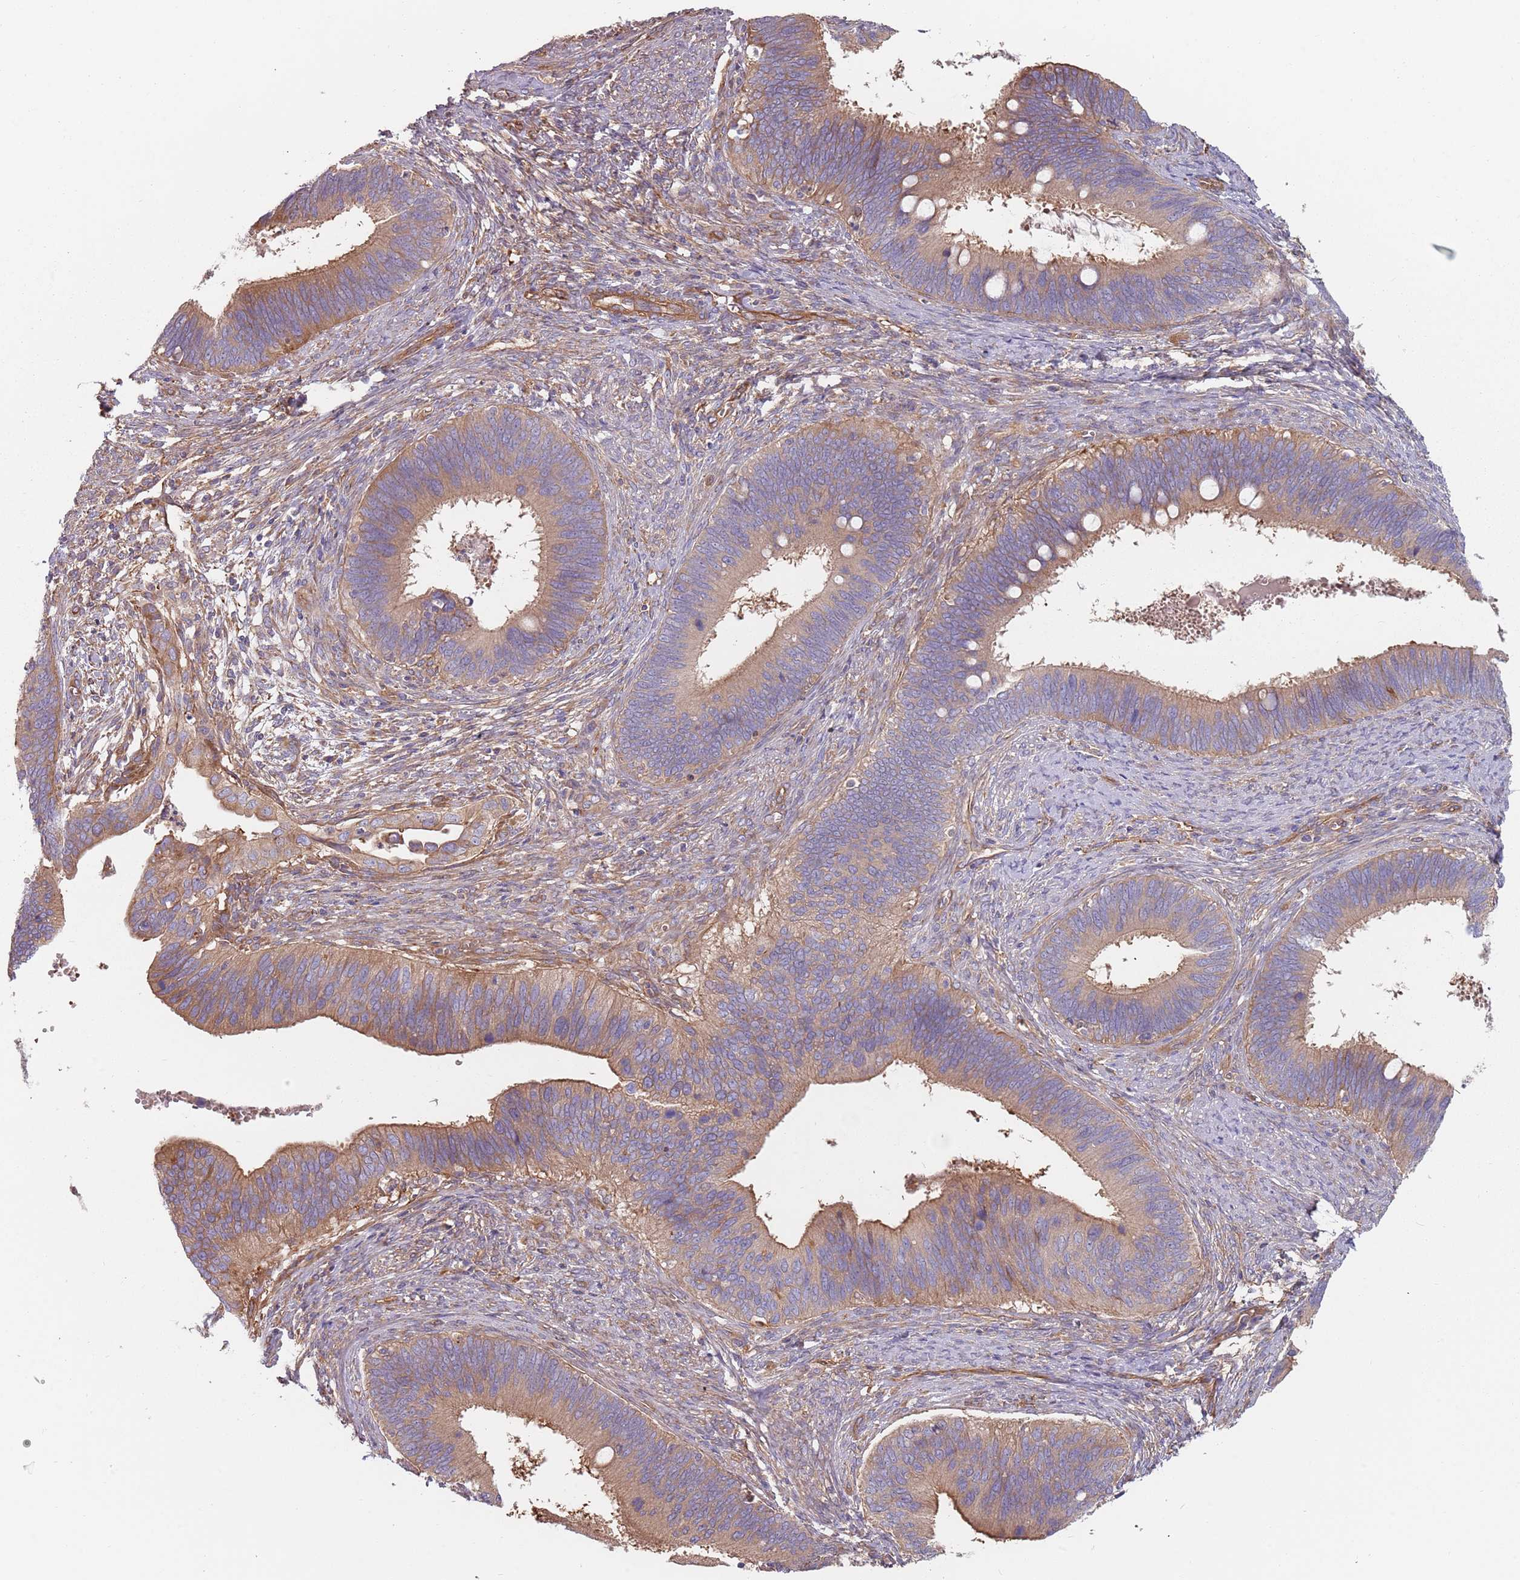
{"staining": {"intensity": "moderate", "quantity": "25%-75%", "location": "cytoplasmic/membranous"}, "tissue": "cervical cancer", "cell_type": "Tumor cells", "image_type": "cancer", "snomed": [{"axis": "morphology", "description": "Adenocarcinoma, NOS"}, {"axis": "topography", "description": "Cervix"}], "caption": "Cervical cancer (adenocarcinoma) stained with DAB immunohistochemistry (IHC) demonstrates medium levels of moderate cytoplasmic/membranous positivity in approximately 25%-75% of tumor cells.", "gene": "SPDL1", "patient": {"sex": "female", "age": 42}}